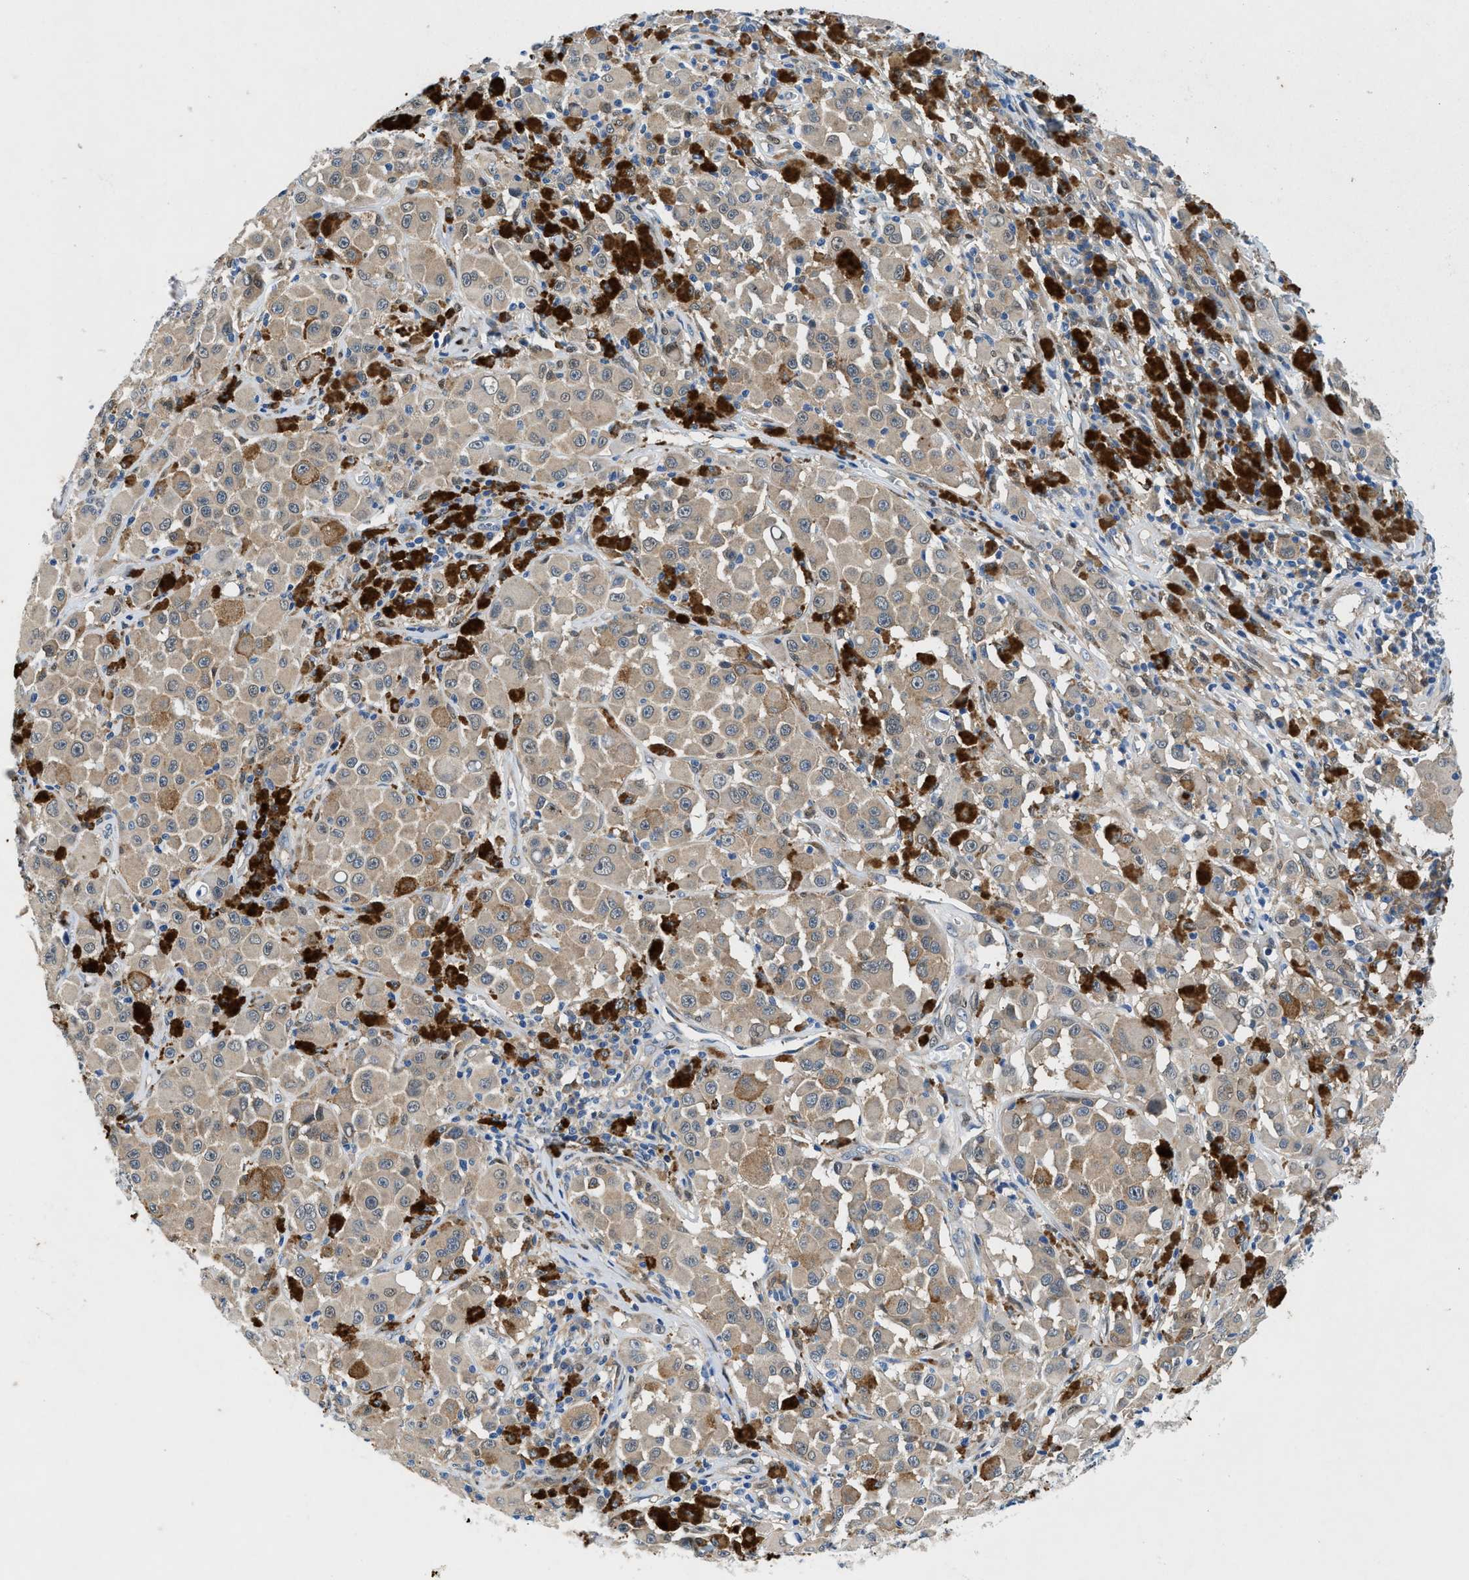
{"staining": {"intensity": "weak", "quantity": ">75%", "location": "cytoplasmic/membranous"}, "tissue": "melanoma", "cell_type": "Tumor cells", "image_type": "cancer", "snomed": [{"axis": "morphology", "description": "Malignant melanoma, NOS"}, {"axis": "topography", "description": "Skin"}], "caption": "Human melanoma stained for a protein (brown) exhibits weak cytoplasmic/membranous positive expression in about >75% of tumor cells.", "gene": "COPS2", "patient": {"sex": "male", "age": 84}}